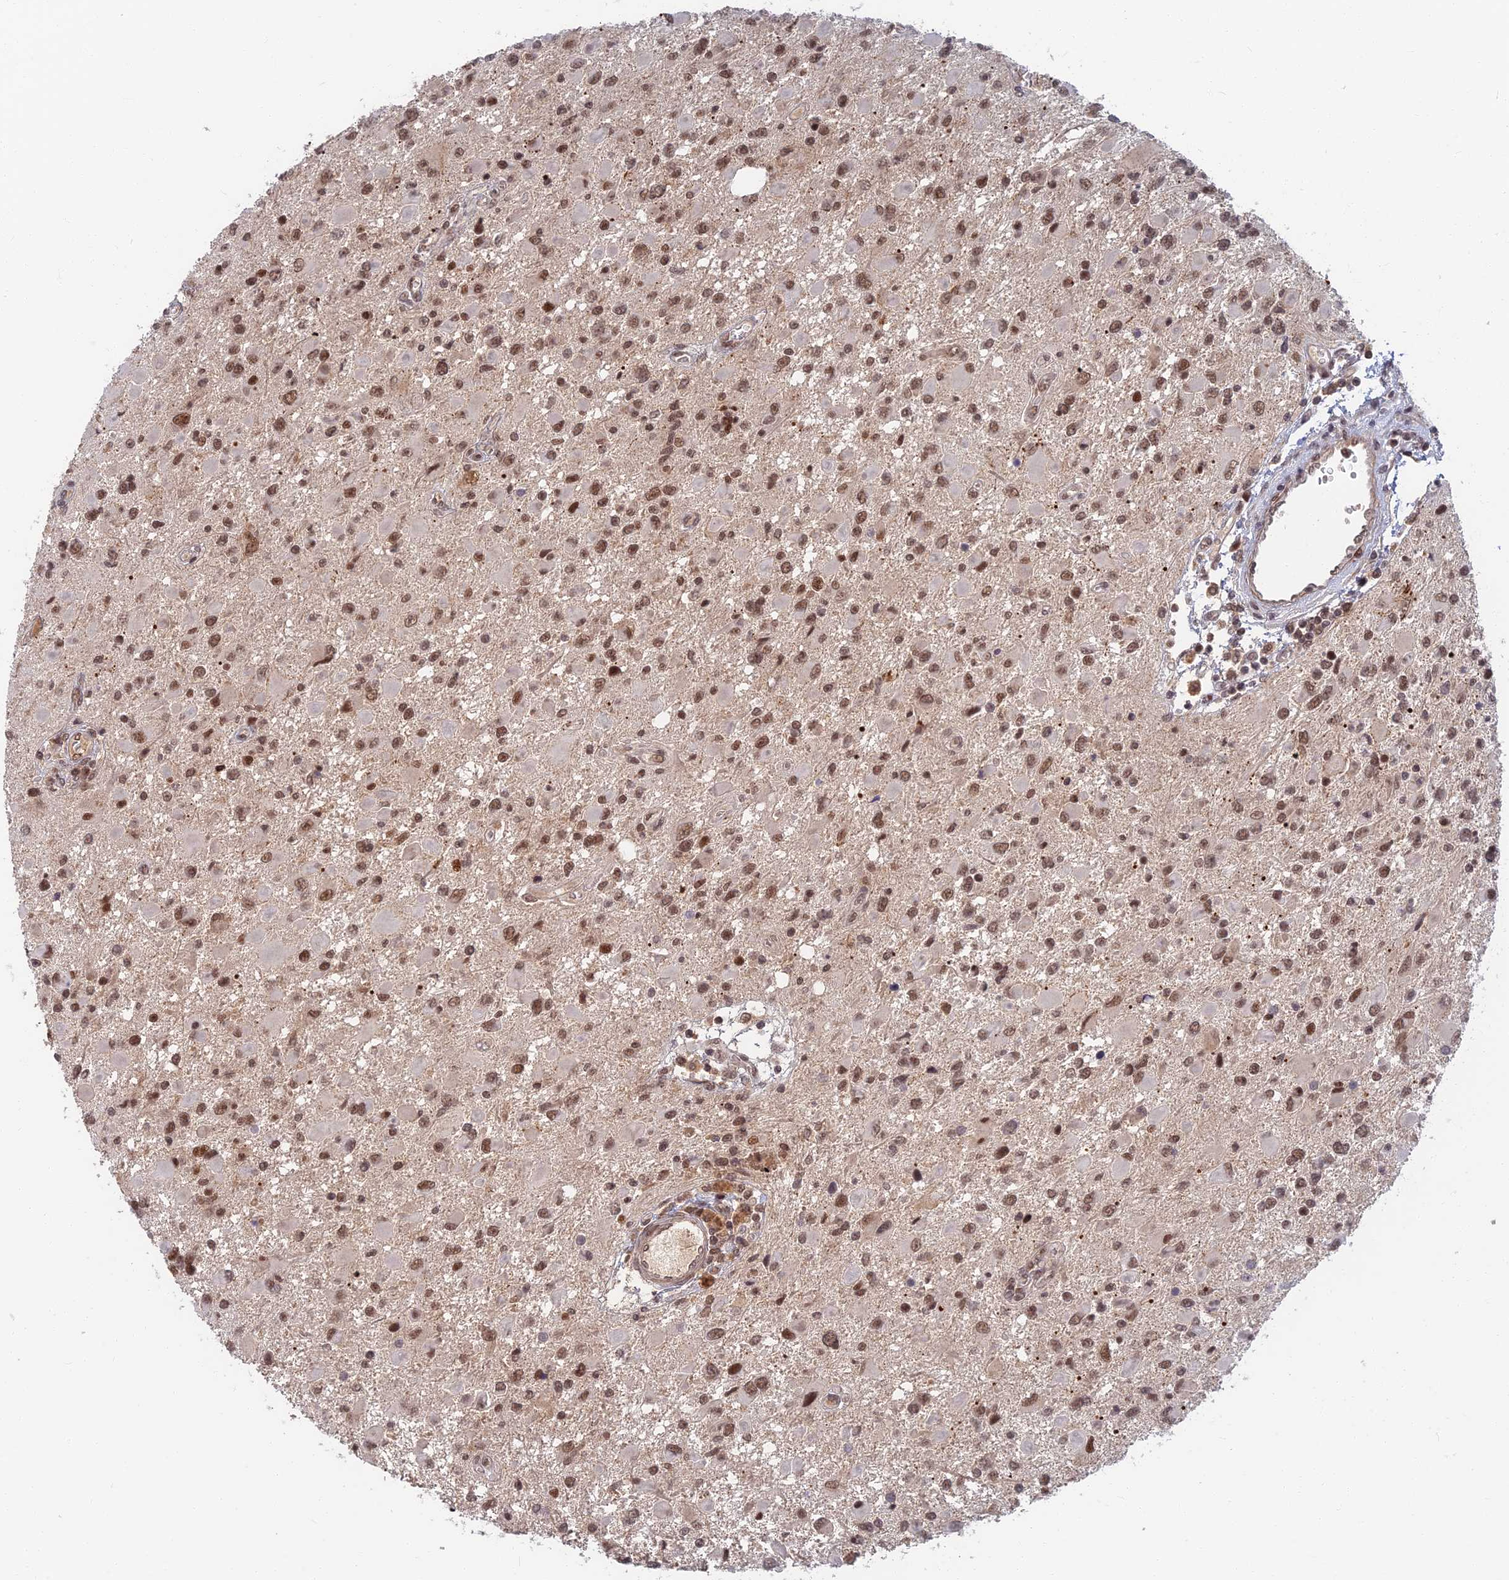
{"staining": {"intensity": "moderate", "quantity": ">75%", "location": "nuclear"}, "tissue": "glioma", "cell_type": "Tumor cells", "image_type": "cancer", "snomed": [{"axis": "morphology", "description": "Glioma, malignant, High grade"}, {"axis": "topography", "description": "Brain"}], "caption": "Malignant glioma (high-grade) was stained to show a protein in brown. There is medium levels of moderate nuclear positivity in about >75% of tumor cells. (DAB (3,3'-diaminobenzidine) IHC with brightfield microscopy, high magnification).", "gene": "TCEA2", "patient": {"sex": "male", "age": 53}}